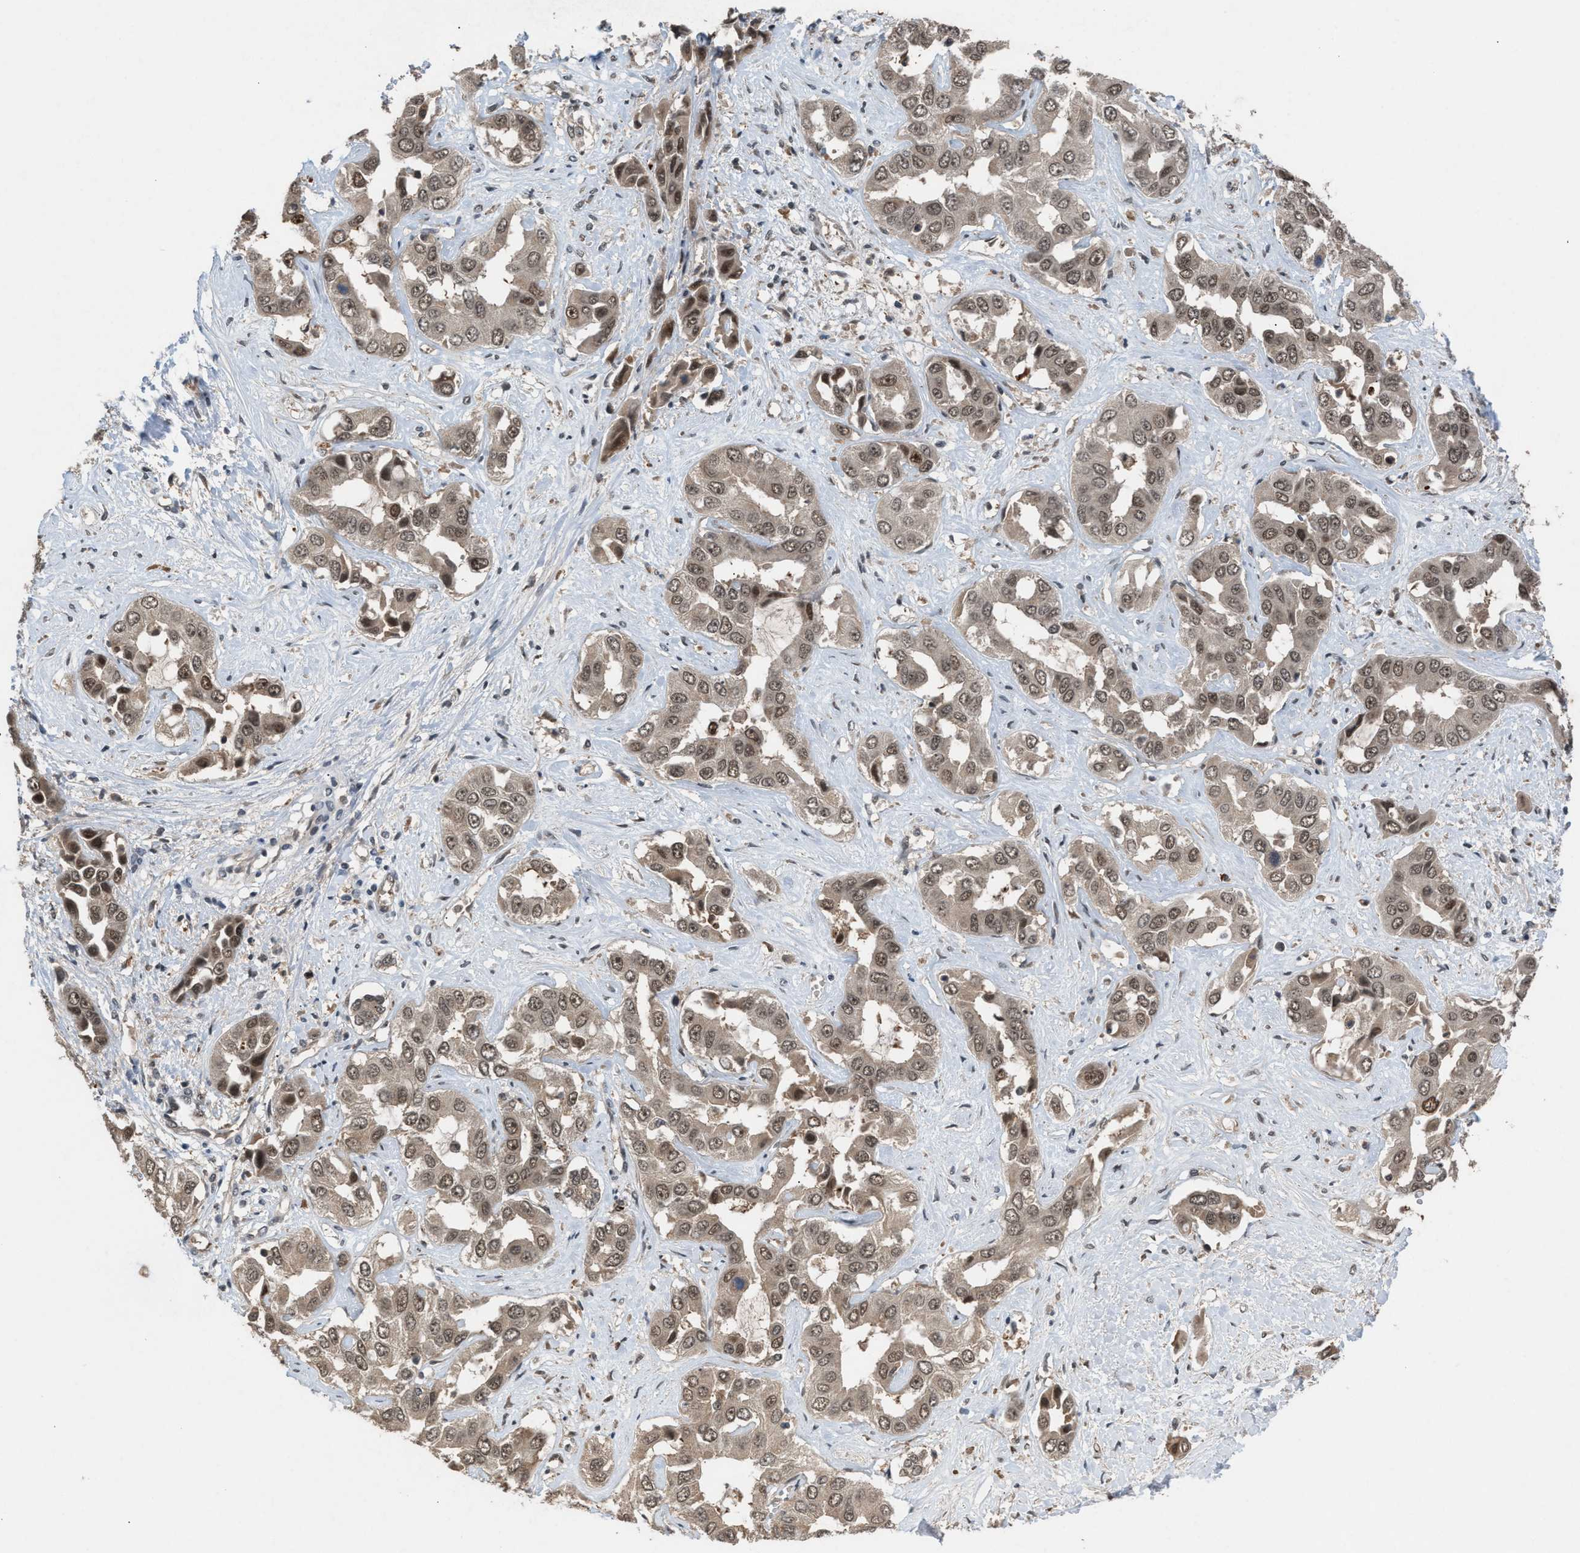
{"staining": {"intensity": "moderate", "quantity": ">75%", "location": "nuclear"}, "tissue": "liver cancer", "cell_type": "Tumor cells", "image_type": "cancer", "snomed": [{"axis": "morphology", "description": "Cholangiocarcinoma"}, {"axis": "topography", "description": "Liver"}], "caption": "The photomicrograph reveals staining of liver cholangiocarcinoma, revealing moderate nuclear protein staining (brown color) within tumor cells. The protein is stained brown, and the nuclei are stained in blue (DAB (3,3'-diaminobenzidine) IHC with brightfield microscopy, high magnification).", "gene": "PRPF4", "patient": {"sex": "female", "age": 52}}